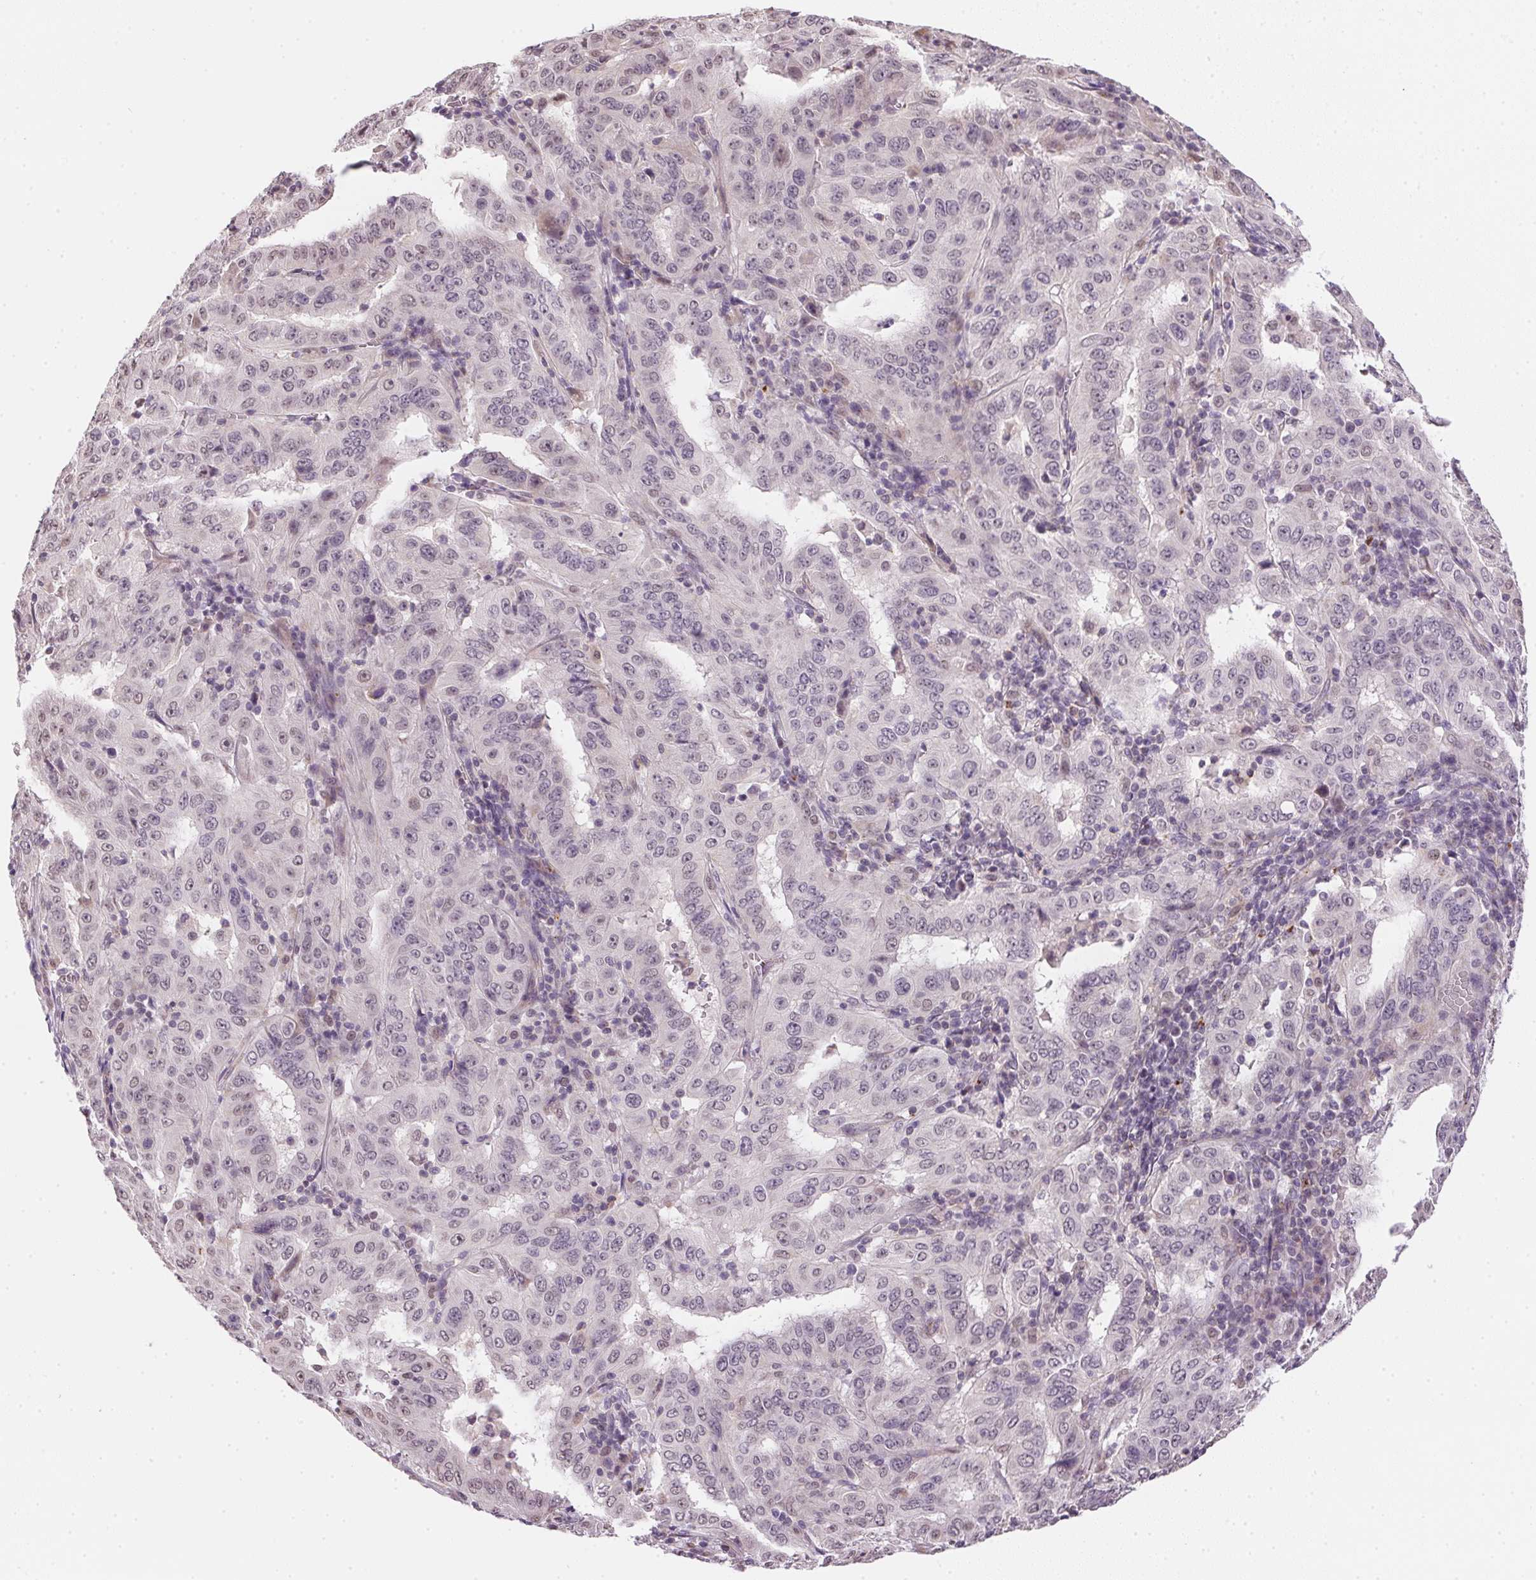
{"staining": {"intensity": "negative", "quantity": "none", "location": "none"}, "tissue": "pancreatic cancer", "cell_type": "Tumor cells", "image_type": "cancer", "snomed": [{"axis": "morphology", "description": "Adenocarcinoma, NOS"}, {"axis": "topography", "description": "Pancreas"}], "caption": "There is no significant positivity in tumor cells of pancreatic cancer.", "gene": "METTL13", "patient": {"sex": "male", "age": 63}}